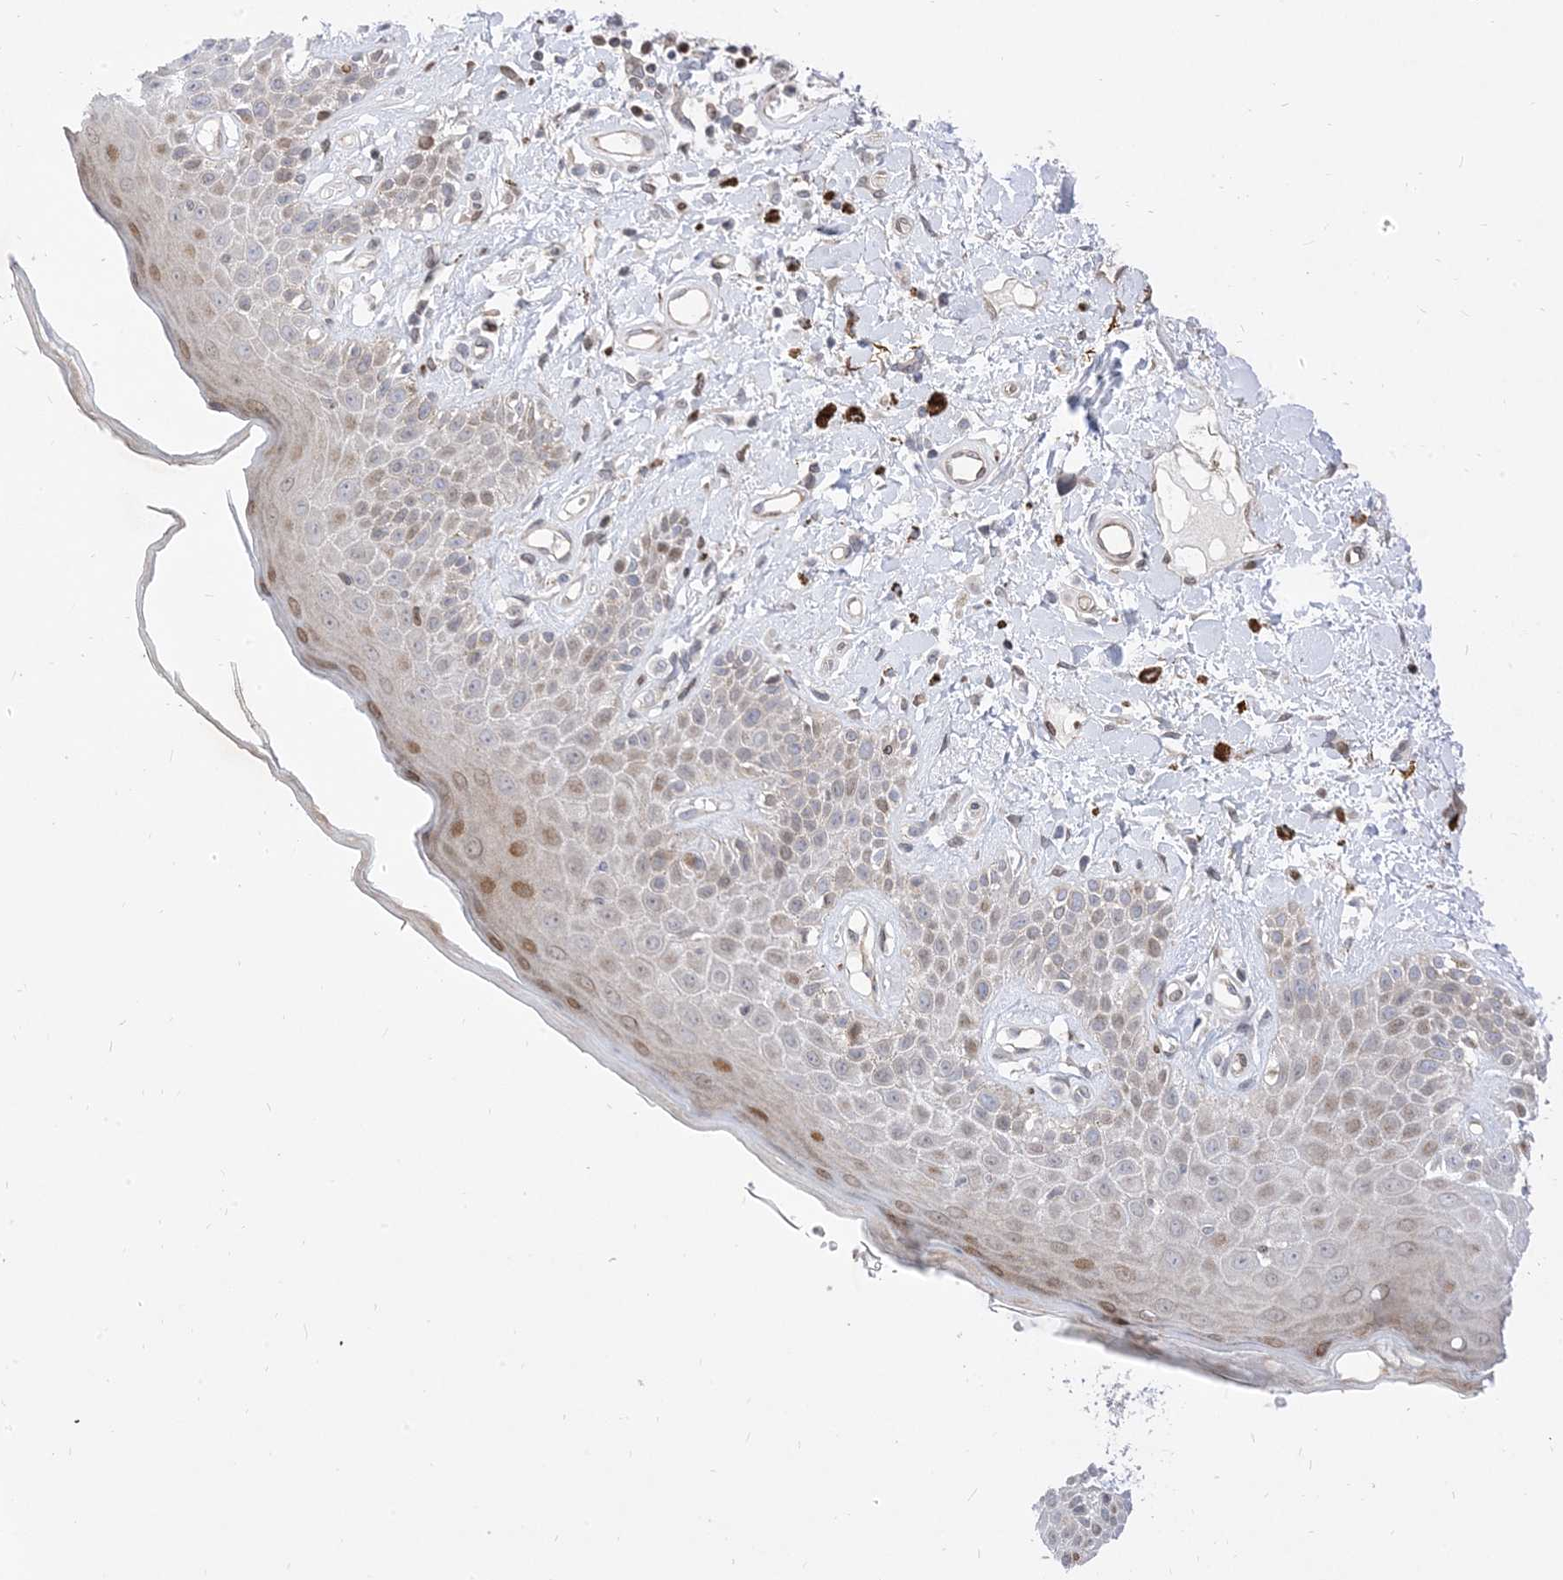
{"staining": {"intensity": "moderate", "quantity": "<25%", "location": "cytoplasmic/membranous,nuclear"}, "tissue": "skin", "cell_type": "Epidermal cells", "image_type": "normal", "snomed": [{"axis": "morphology", "description": "Normal tissue, NOS"}, {"axis": "topography", "description": "Anal"}], "caption": "A high-resolution micrograph shows IHC staining of benign skin, which displays moderate cytoplasmic/membranous,nuclear expression in about <25% of epidermal cells.", "gene": "TYSND1", "patient": {"sex": "female", "age": 78}}